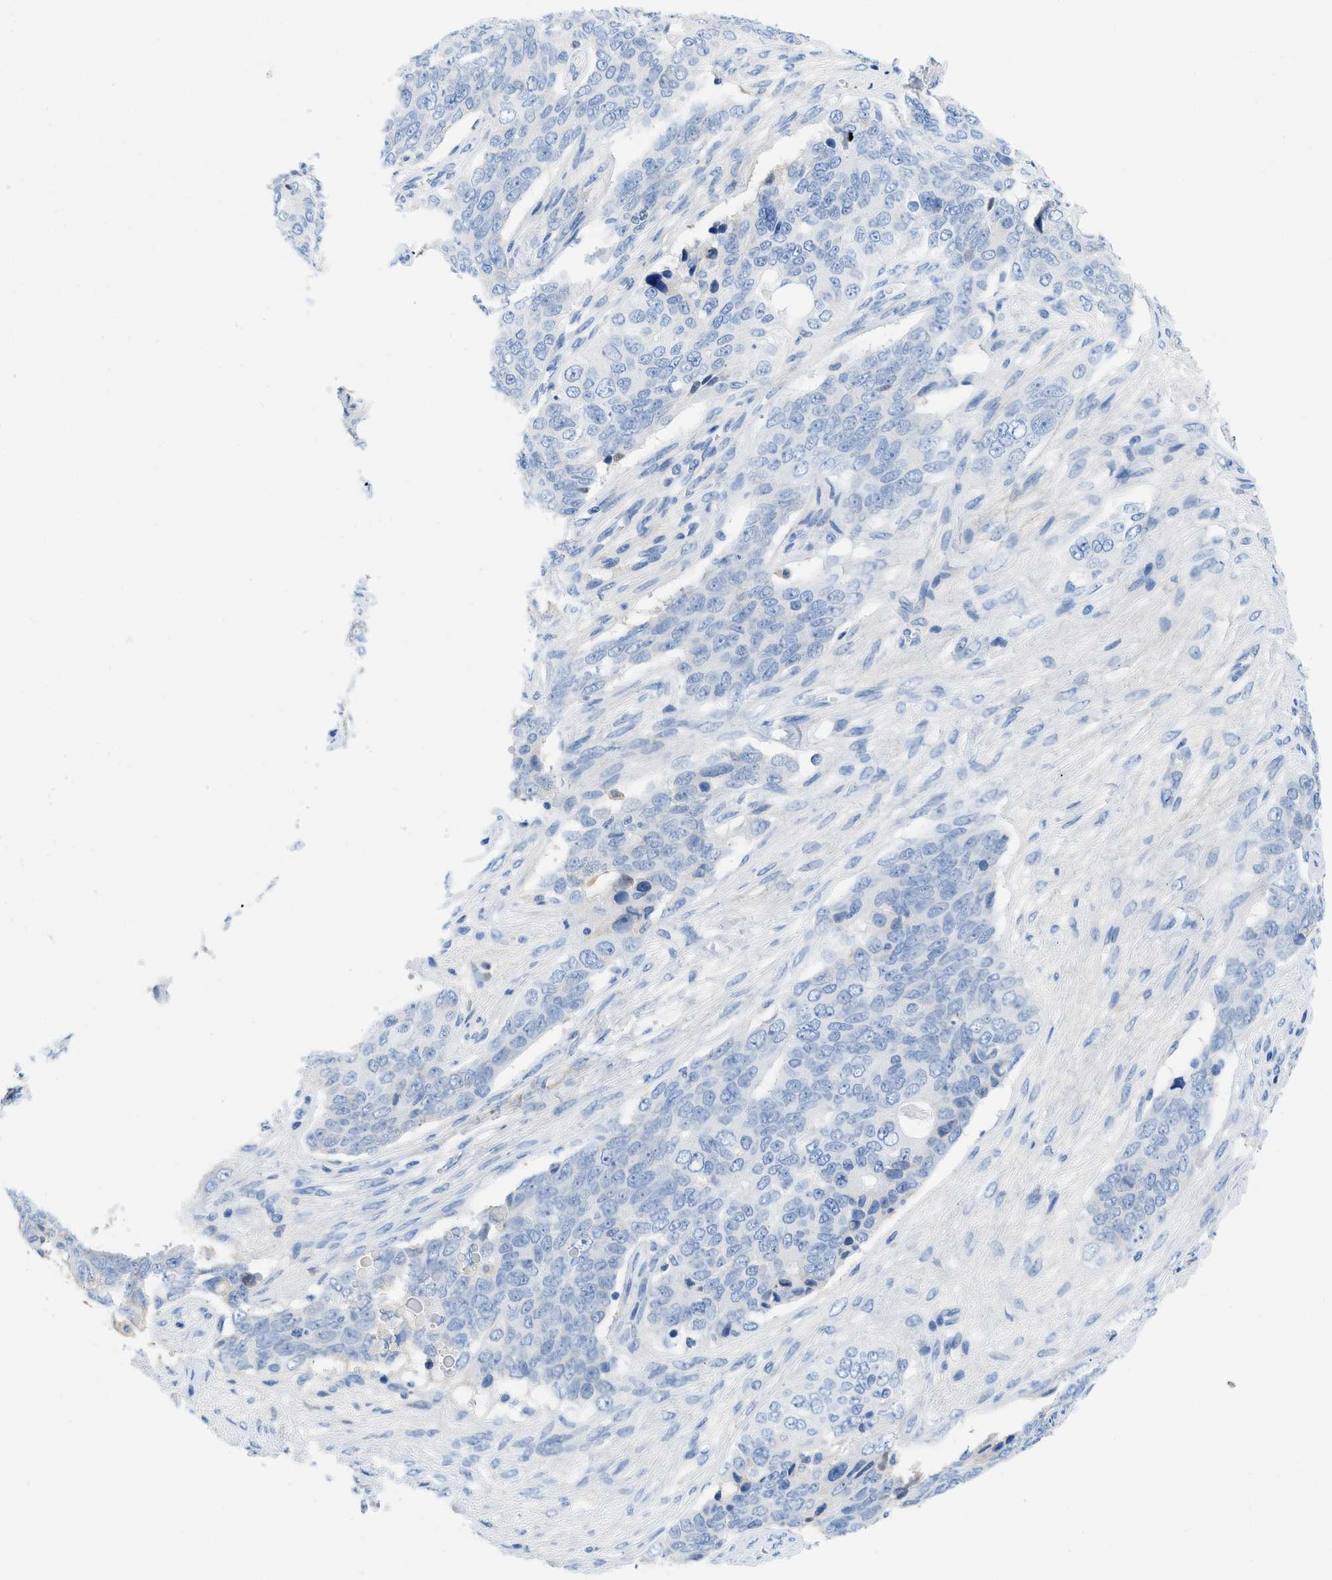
{"staining": {"intensity": "negative", "quantity": "none", "location": "none"}, "tissue": "ovarian cancer", "cell_type": "Tumor cells", "image_type": "cancer", "snomed": [{"axis": "morphology", "description": "Carcinoma, endometroid"}, {"axis": "topography", "description": "Ovary"}], "caption": "Tumor cells are negative for protein expression in human ovarian cancer. The staining was performed using DAB to visualize the protein expression in brown, while the nuclei were stained in blue with hematoxylin (Magnification: 20x).", "gene": "COL3A1", "patient": {"sex": "female", "age": 51}}